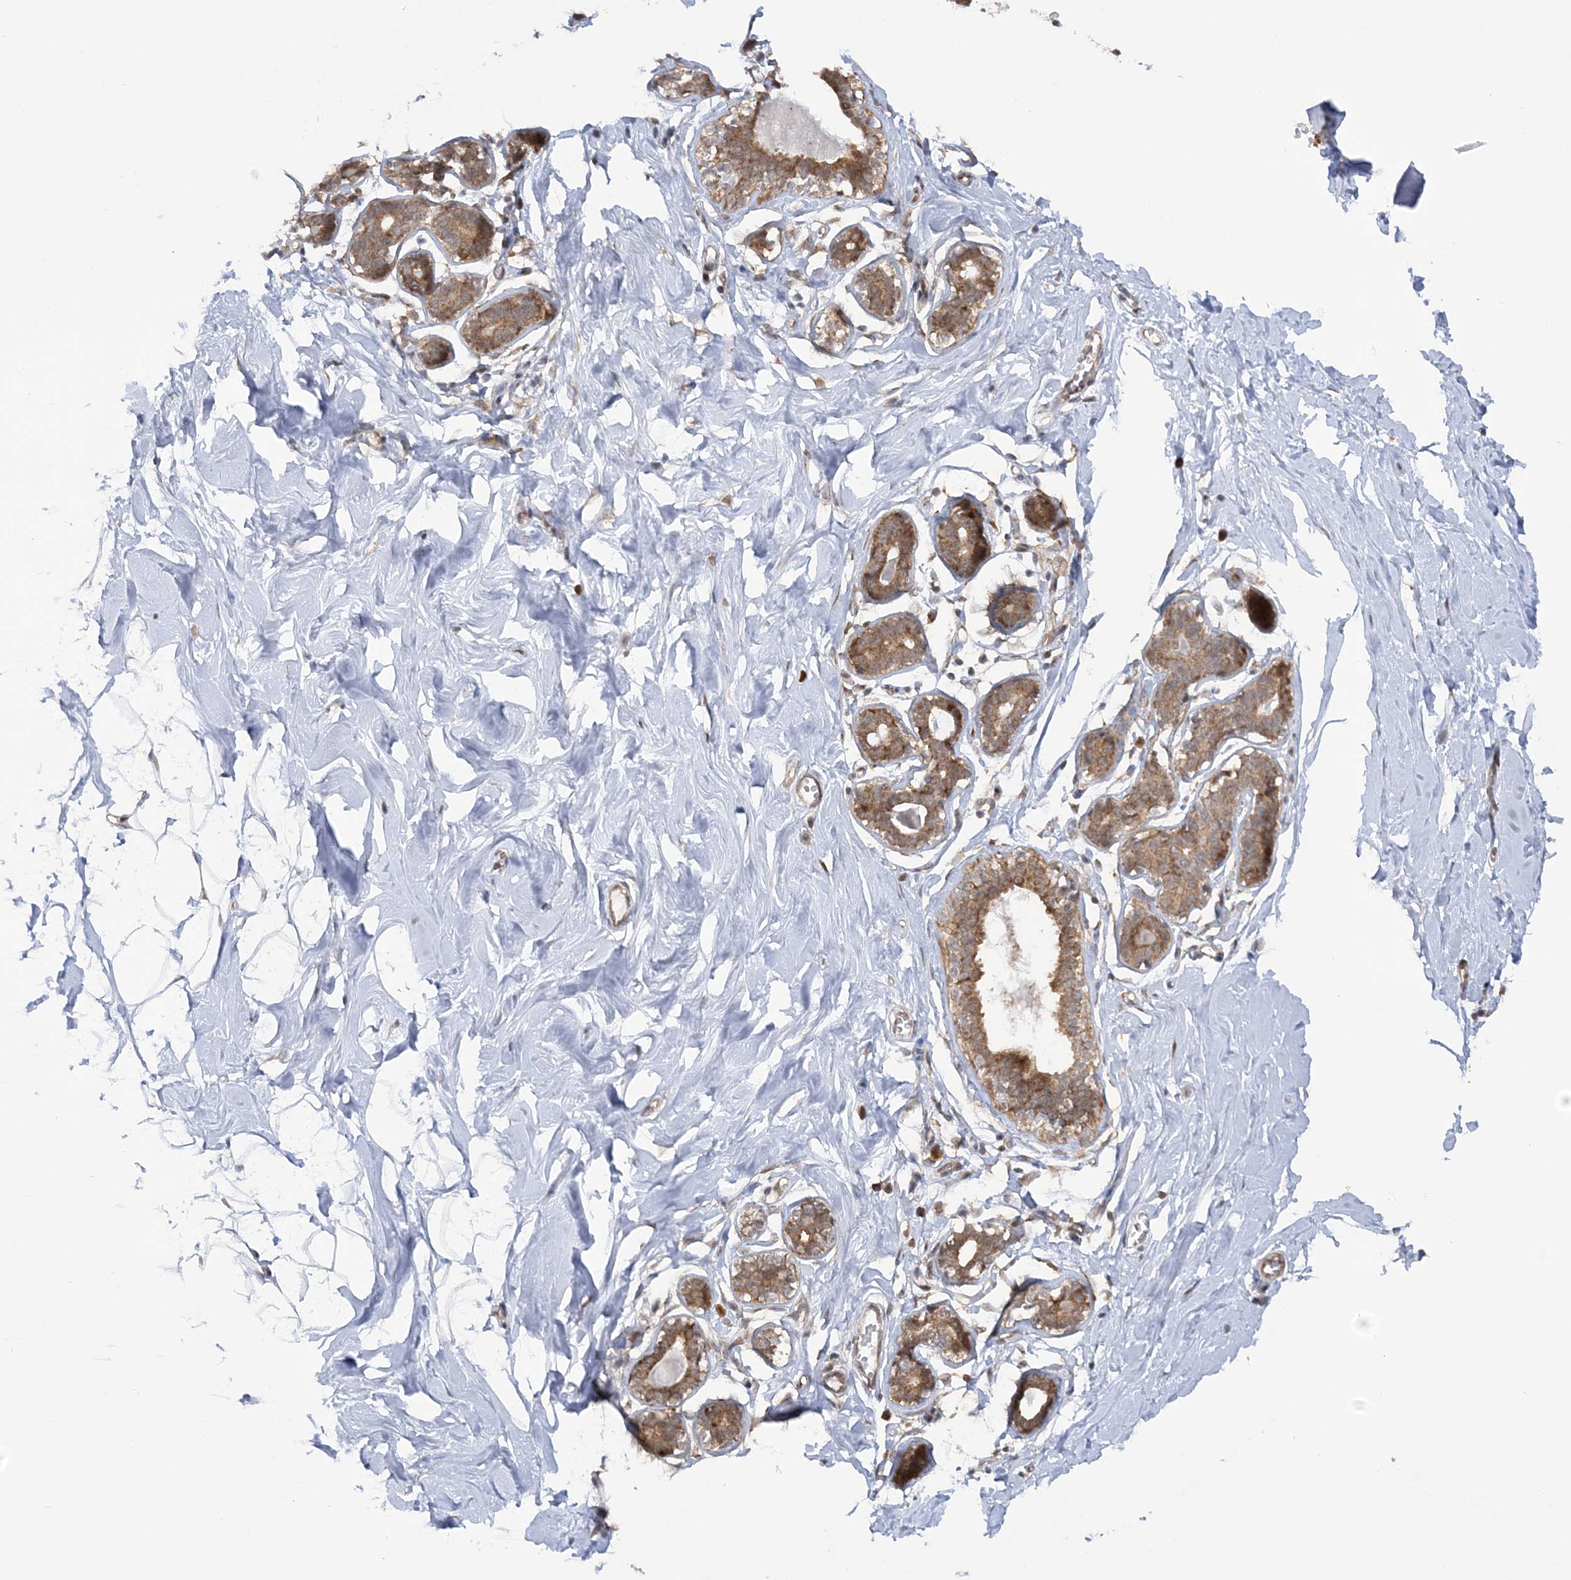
{"staining": {"intensity": "weak", "quantity": ">75%", "location": "cytoplasmic/membranous"}, "tissue": "breast", "cell_type": "Adipocytes", "image_type": "normal", "snomed": [{"axis": "morphology", "description": "Normal tissue, NOS"}, {"axis": "topography", "description": "Breast"}], "caption": "Protein staining exhibits weak cytoplasmic/membranous expression in approximately >75% of adipocytes in normal breast.", "gene": "MRPL47", "patient": {"sex": "female", "age": 26}}